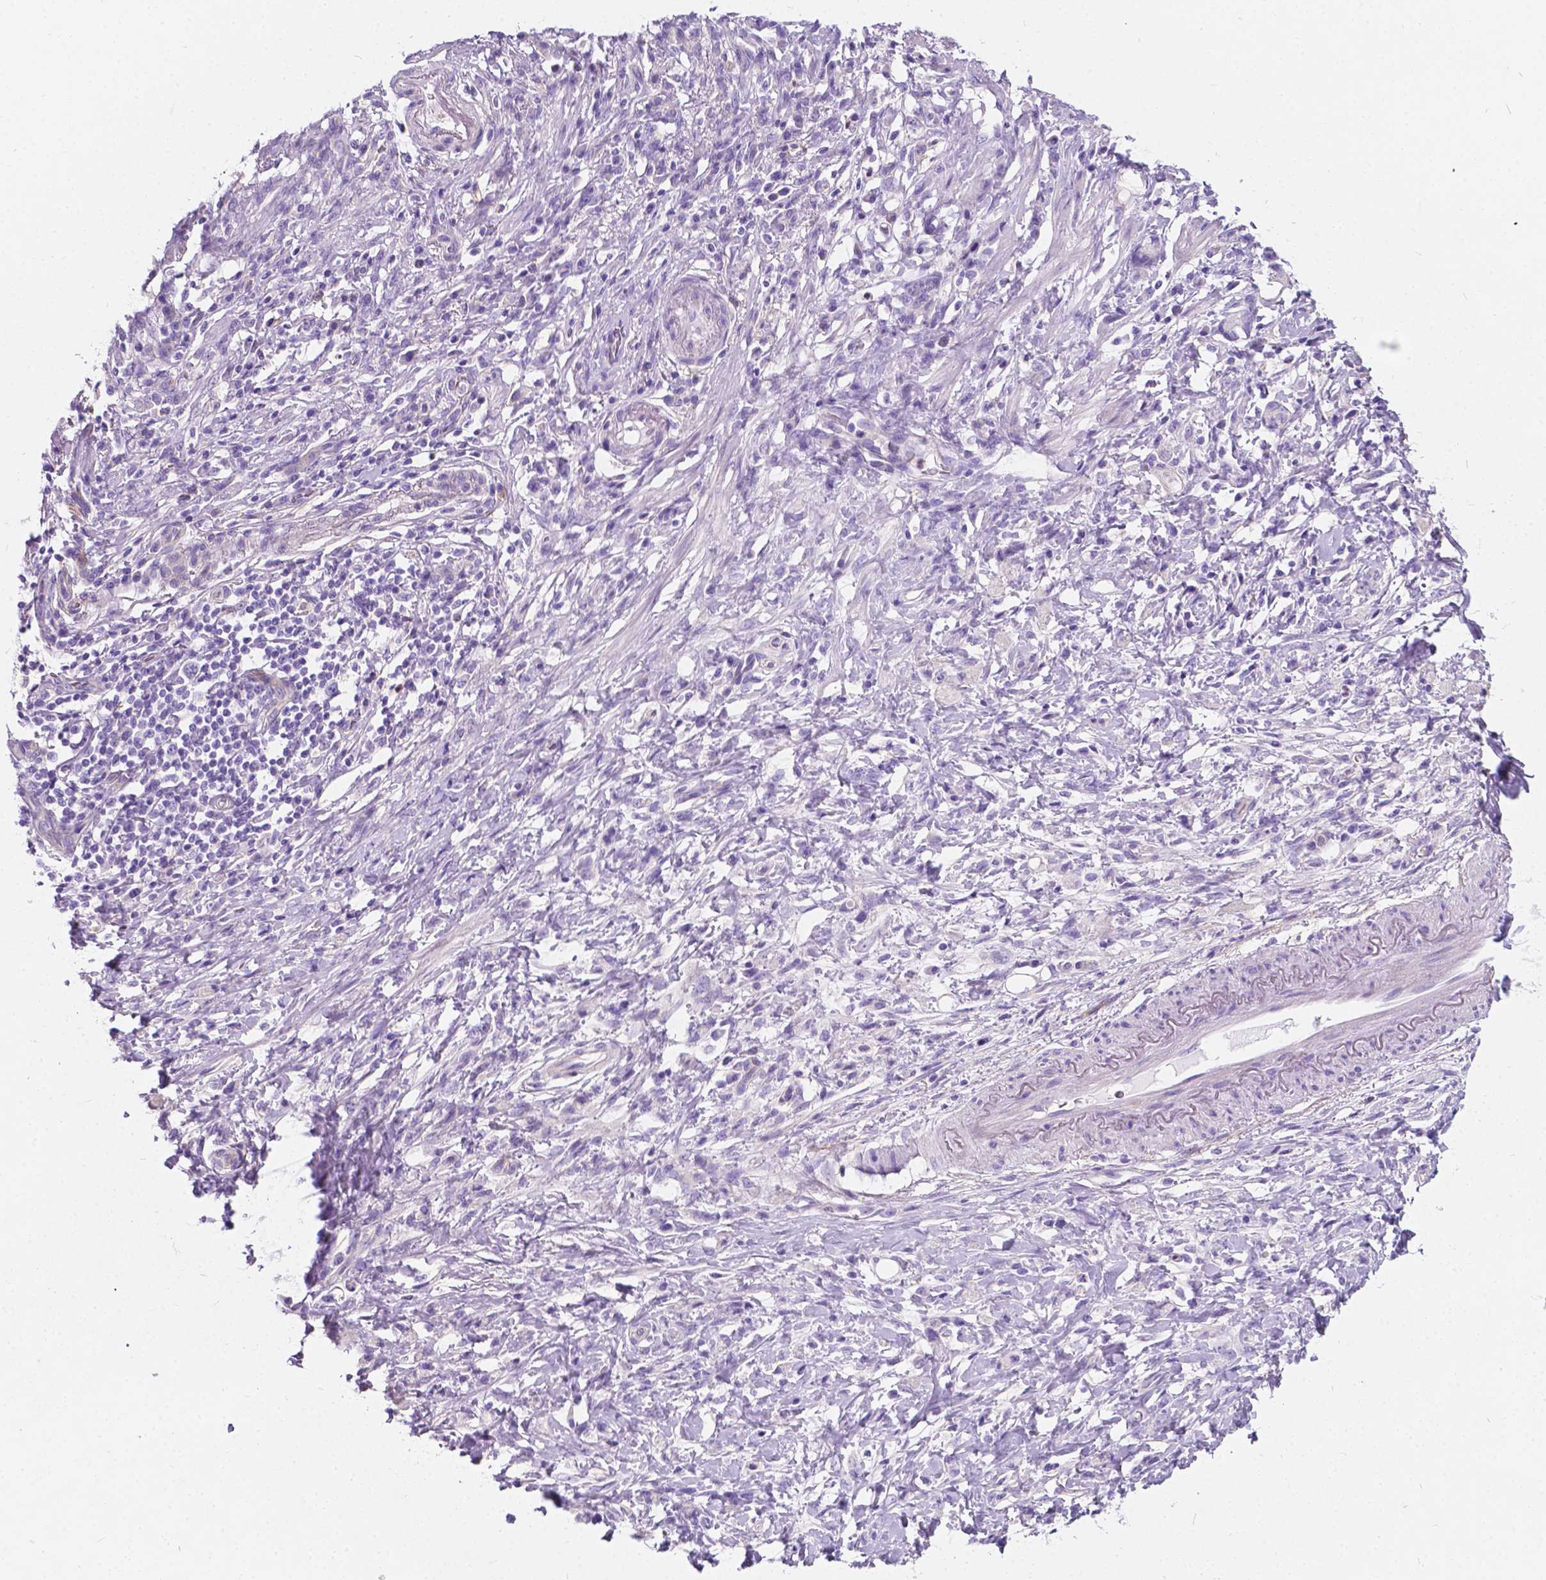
{"staining": {"intensity": "negative", "quantity": "none", "location": "none"}, "tissue": "stomach cancer", "cell_type": "Tumor cells", "image_type": "cancer", "snomed": [{"axis": "morphology", "description": "Adenocarcinoma, NOS"}, {"axis": "topography", "description": "Stomach"}], "caption": "Tumor cells show no significant protein positivity in stomach adenocarcinoma.", "gene": "GNAO1", "patient": {"sex": "female", "age": 84}}